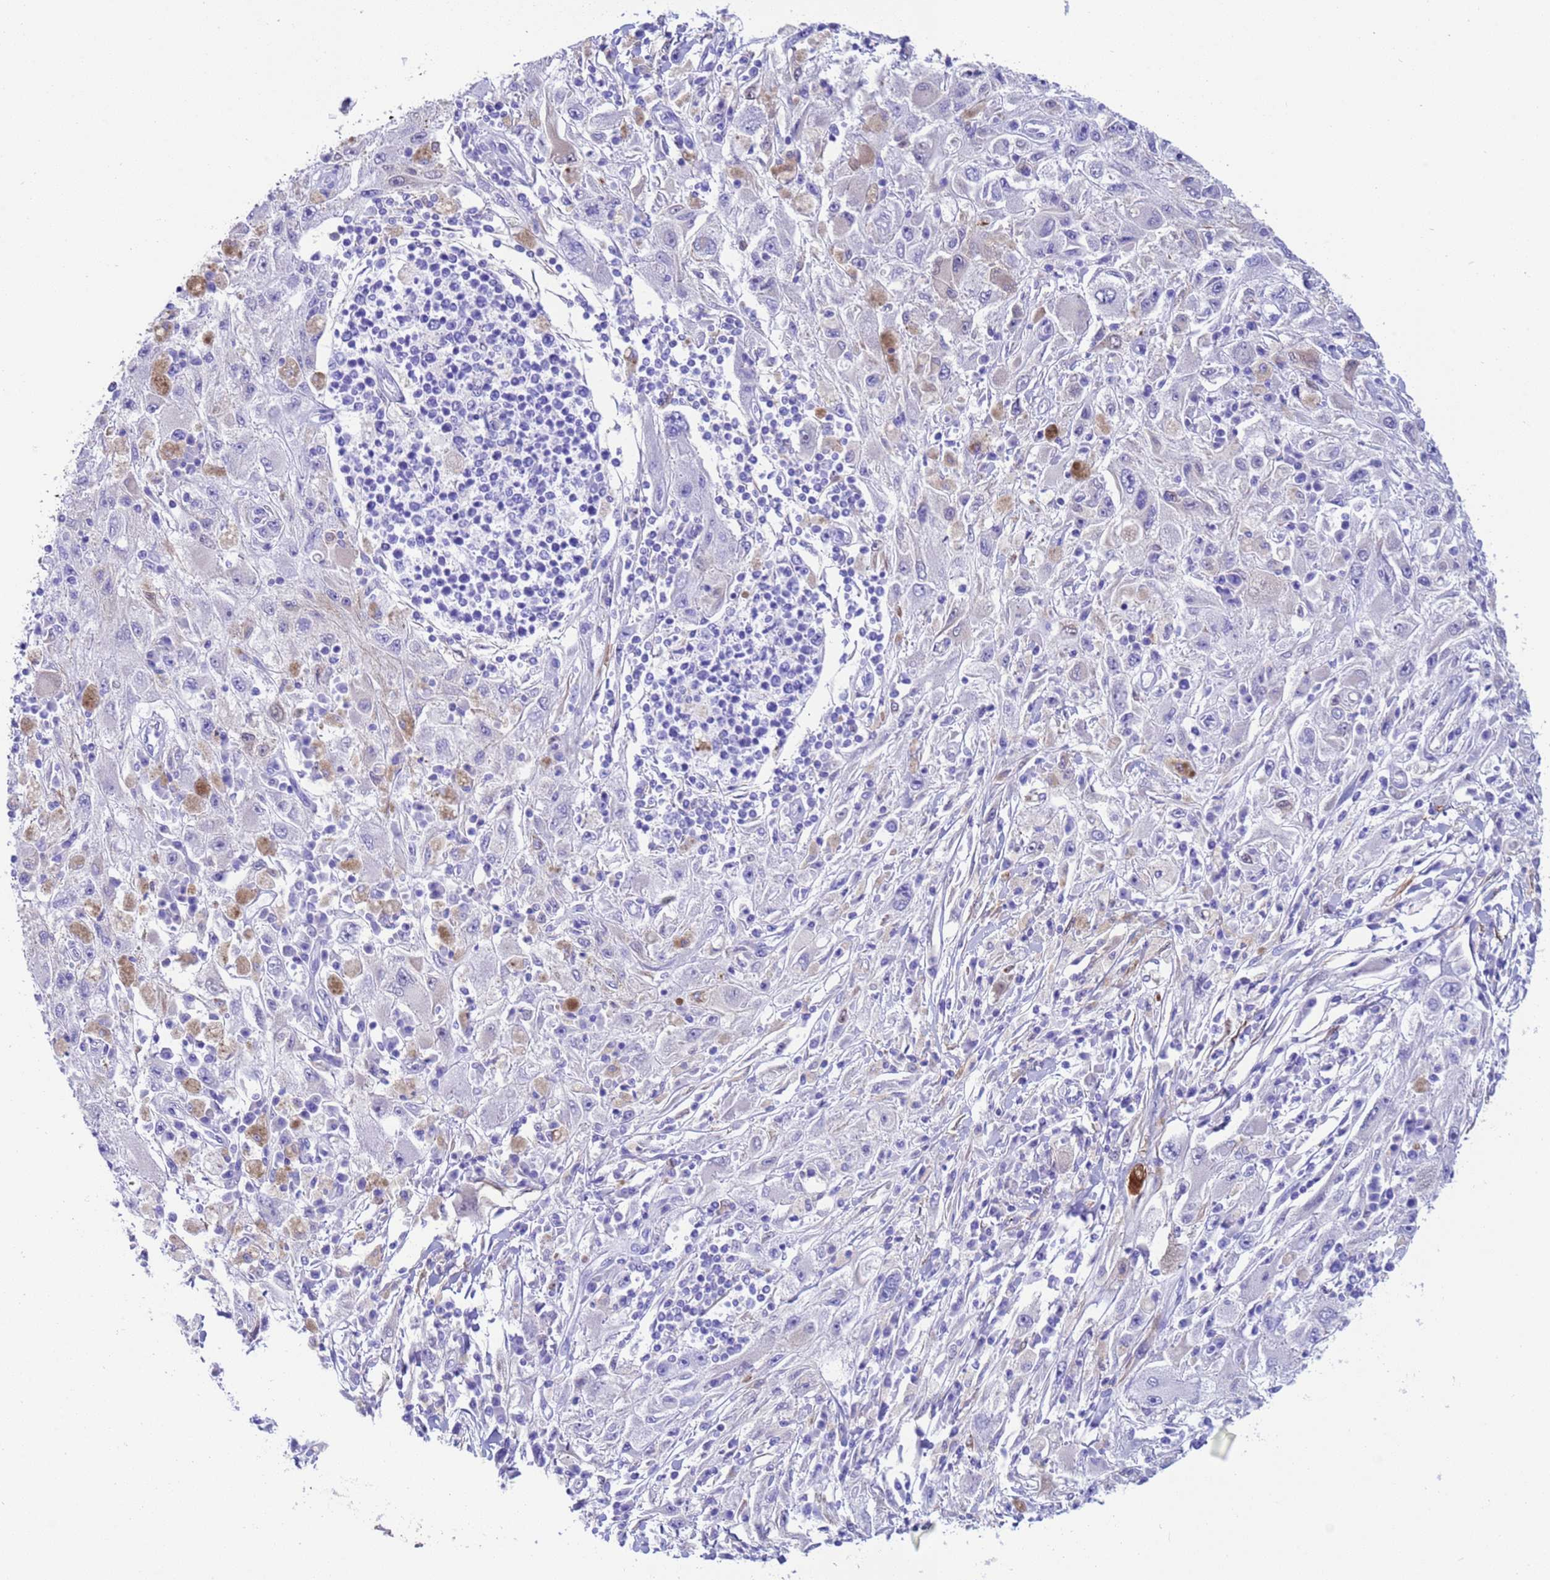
{"staining": {"intensity": "moderate", "quantity": "<25%", "location": "cytoplasmic/membranous,nuclear"}, "tissue": "melanoma", "cell_type": "Tumor cells", "image_type": "cancer", "snomed": [{"axis": "morphology", "description": "Malignant melanoma, Metastatic site"}, {"axis": "topography", "description": "Skin"}], "caption": "This is a micrograph of IHC staining of melanoma, which shows moderate expression in the cytoplasmic/membranous and nuclear of tumor cells.", "gene": "C6orf47", "patient": {"sex": "male", "age": 53}}